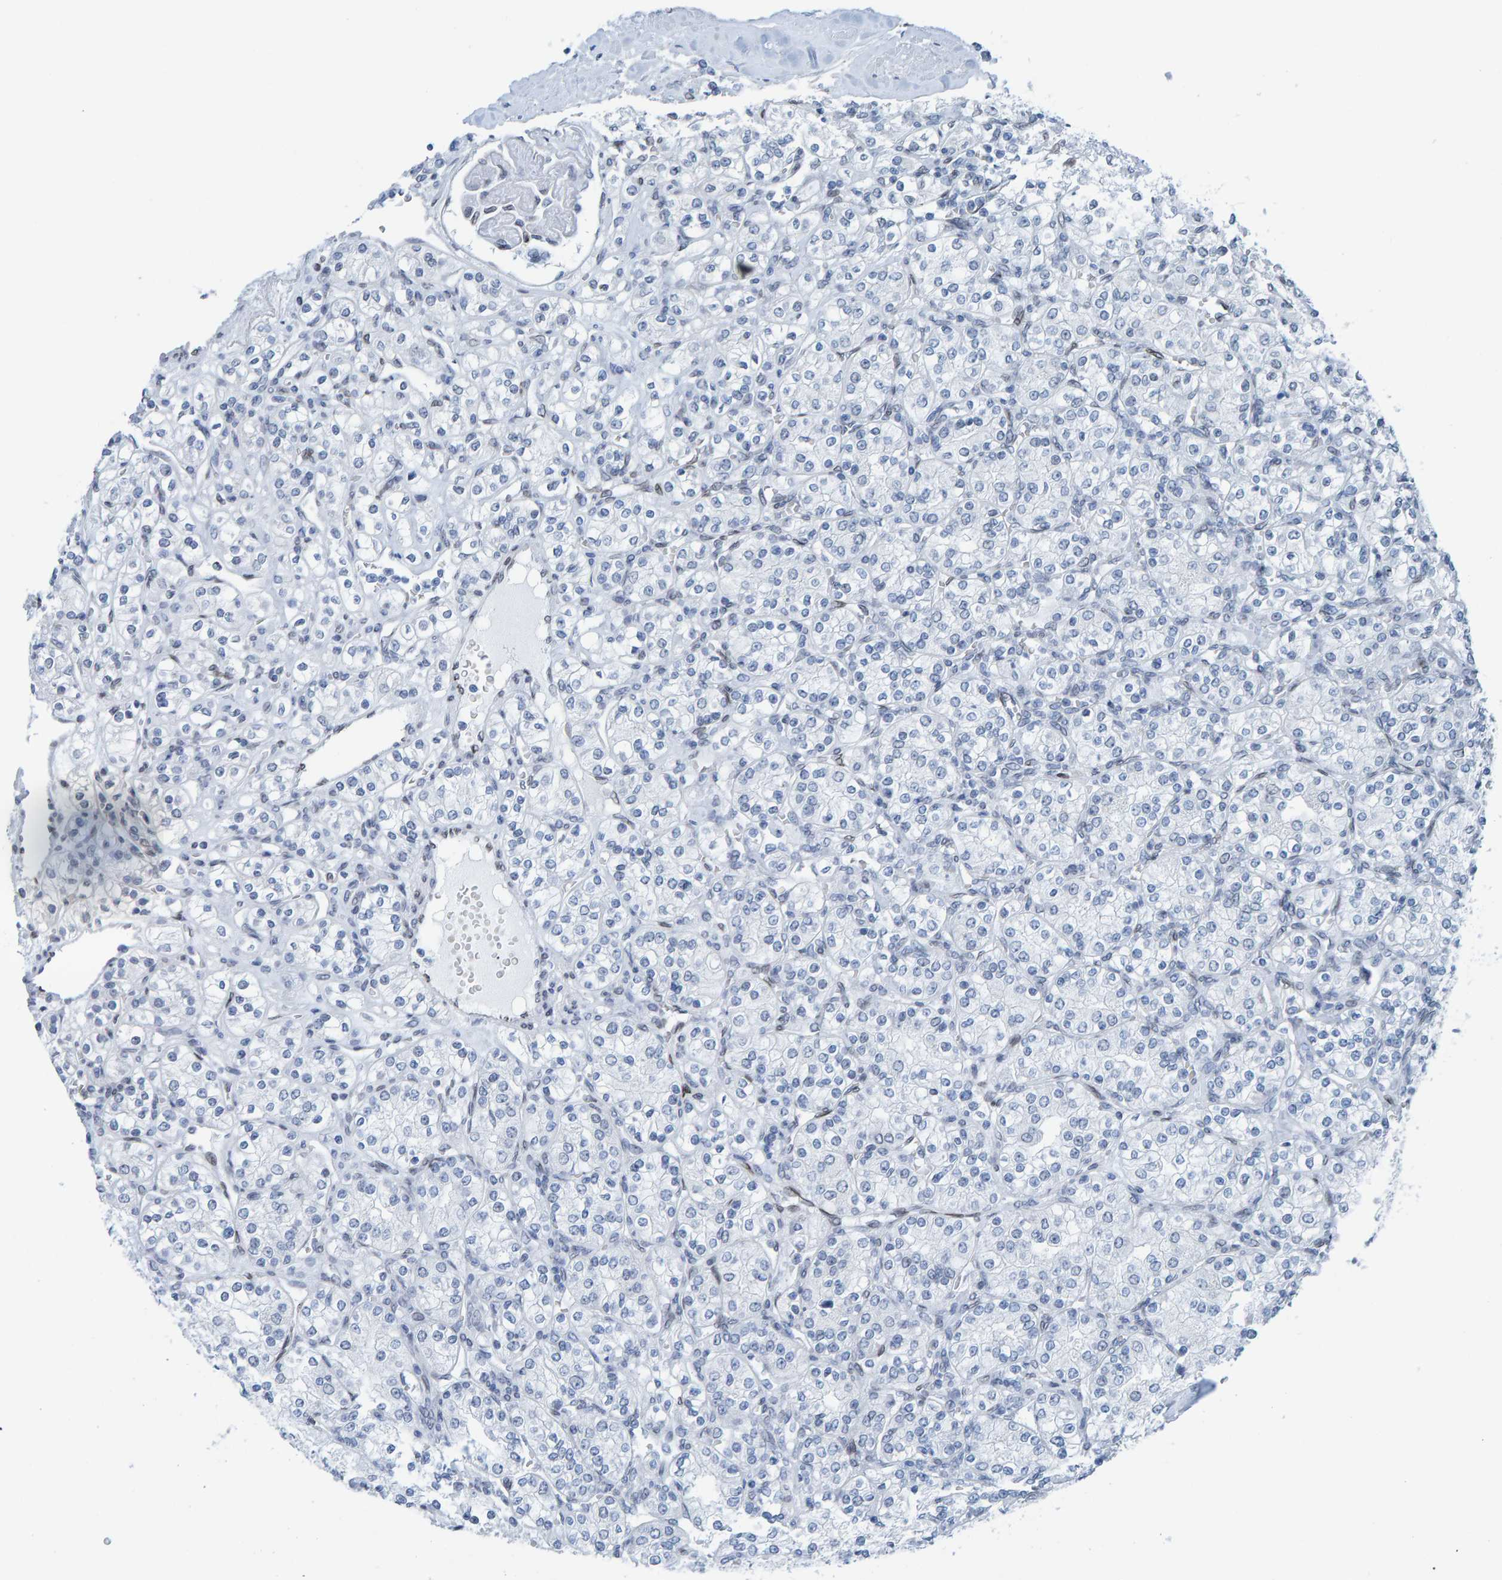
{"staining": {"intensity": "negative", "quantity": "none", "location": "none"}, "tissue": "renal cancer", "cell_type": "Tumor cells", "image_type": "cancer", "snomed": [{"axis": "morphology", "description": "Adenocarcinoma, NOS"}, {"axis": "topography", "description": "Kidney"}], "caption": "An immunohistochemistry (IHC) photomicrograph of adenocarcinoma (renal) is shown. There is no staining in tumor cells of adenocarcinoma (renal).", "gene": "LMNB2", "patient": {"sex": "male", "age": 77}}